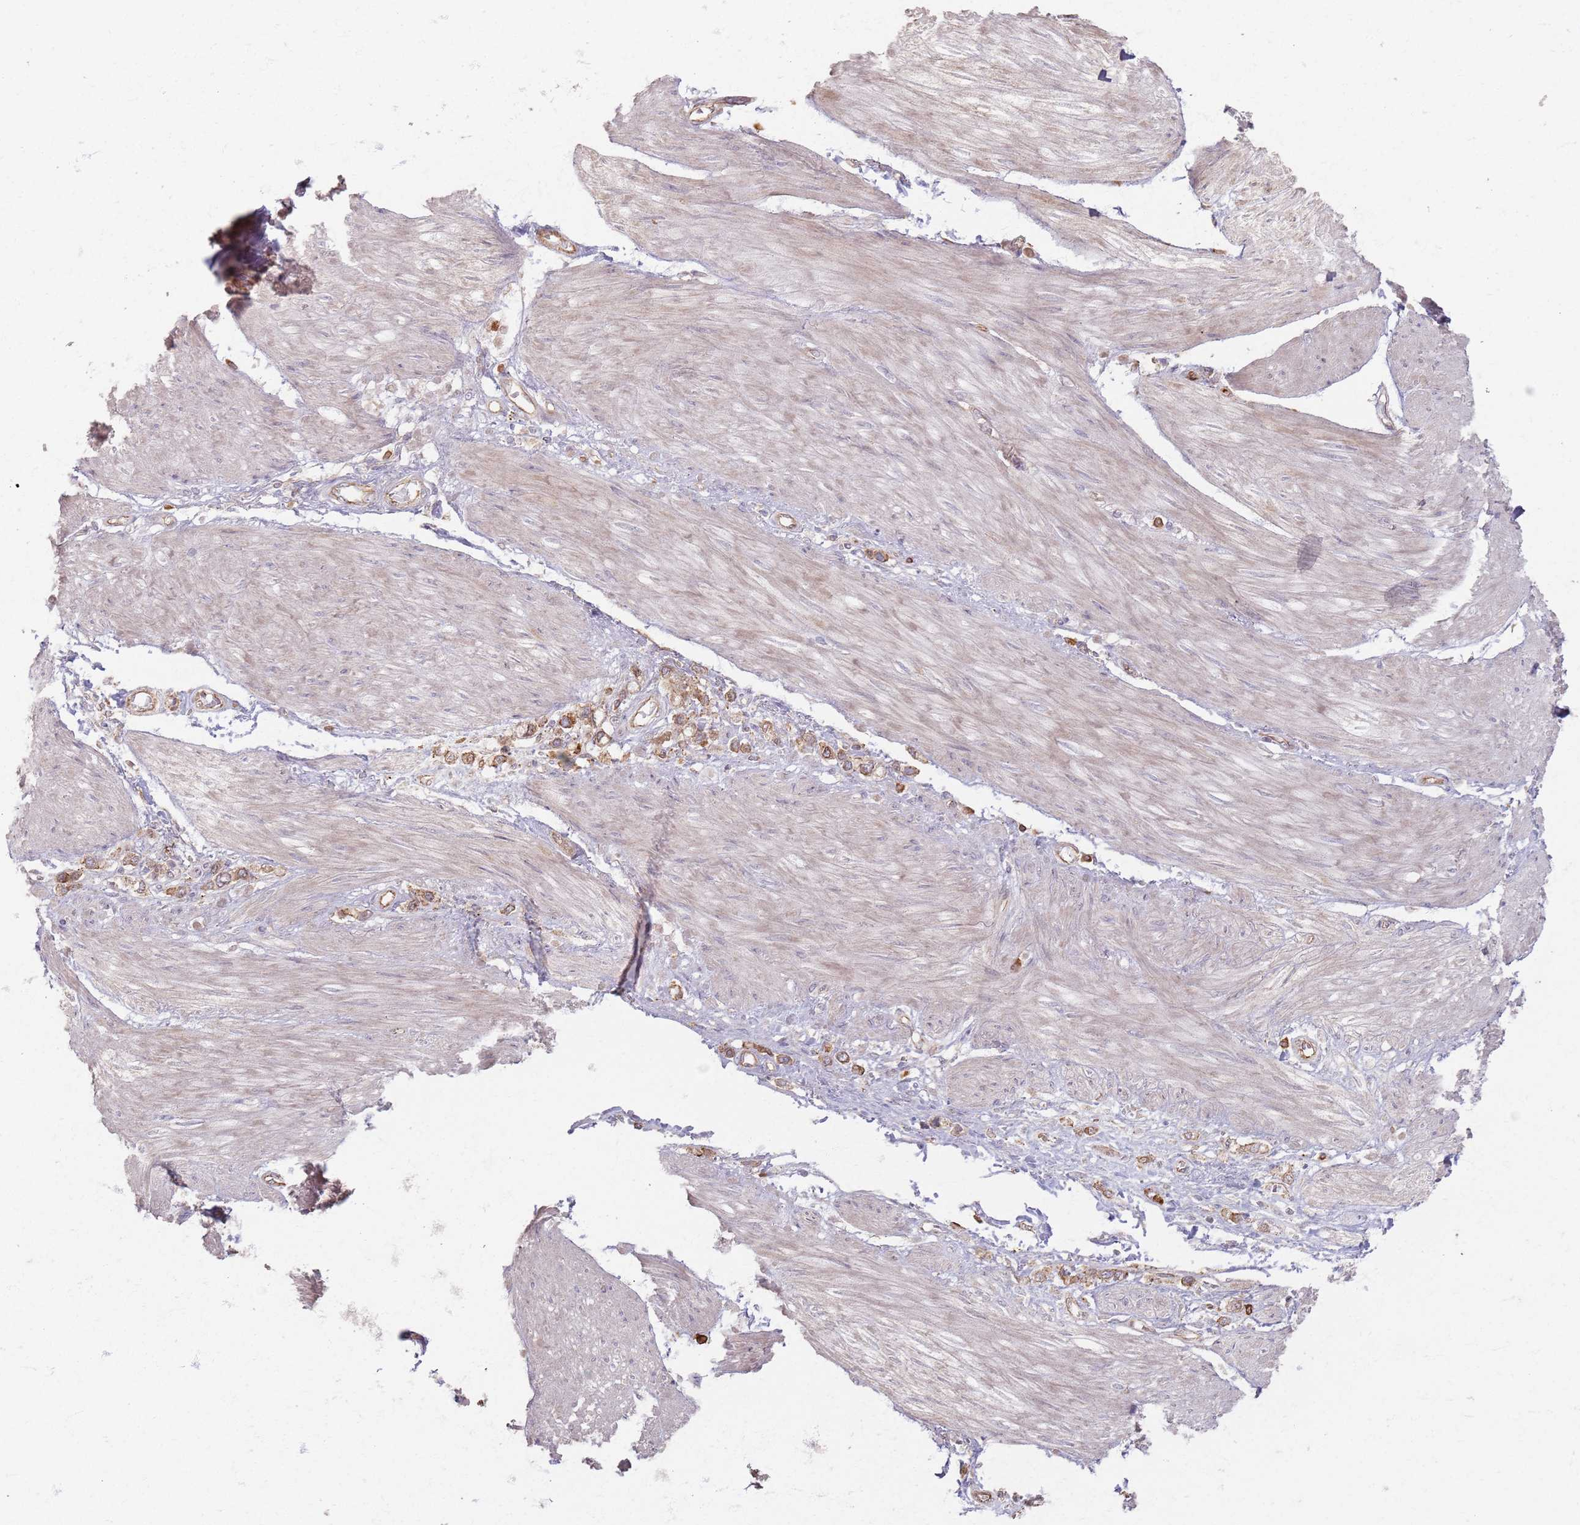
{"staining": {"intensity": "weak", "quantity": ">75%", "location": "cytoplasmic/membranous"}, "tissue": "stomach cancer", "cell_type": "Tumor cells", "image_type": "cancer", "snomed": [{"axis": "morphology", "description": "Adenocarcinoma, NOS"}, {"axis": "topography", "description": "Stomach"}], "caption": "Immunohistochemical staining of human adenocarcinoma (stomach) shows low levels of weak cytoplasmic/membranous expression in approximately >75% of tumor cells. Nuclei are stained in blue.", "gene": "KCNA5", "patient": {"sex": "female", "age": 65}}